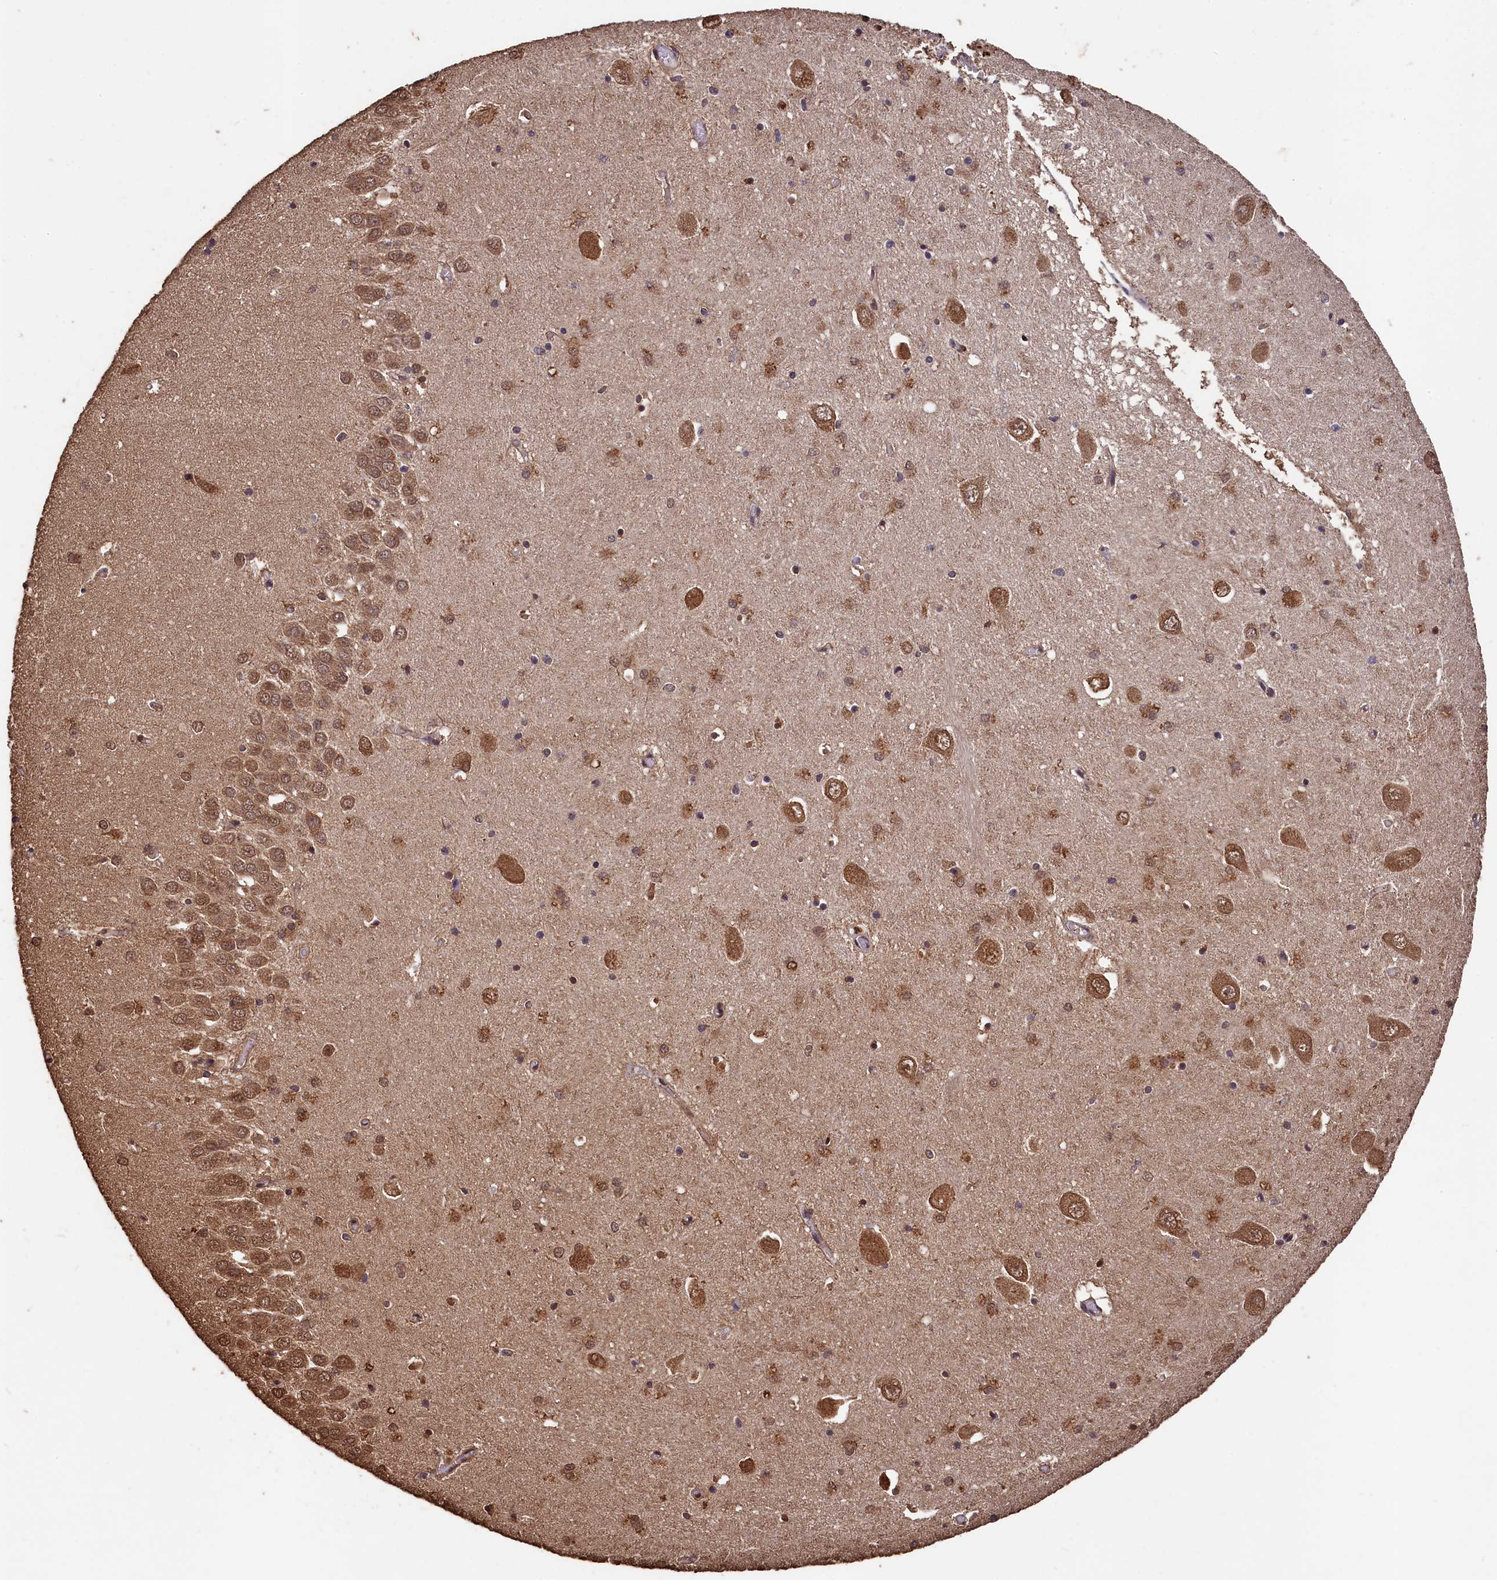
{"staining": {"intensity": "moderate", "quantity": "25%-75%", "location": "cytoplasmic/membranous,nuclear"}, "tissue": "hippocampus", "cell_type": "Glial cells", "image_type": "normal", "snomed": [{"axis": "morphology", "description": "Normal tissue, NOS"}, {"axis": "topography", "description": "Hippocampus"}], "caption": "Protein expression analysis of benign human hippocampus reveals moderate cytoplasmic/membranous,nuclear expression in approximately 25%-75% of glial cells.", "gene": "CEP57L1", "patient": {"sex": "male", "age": 70}}